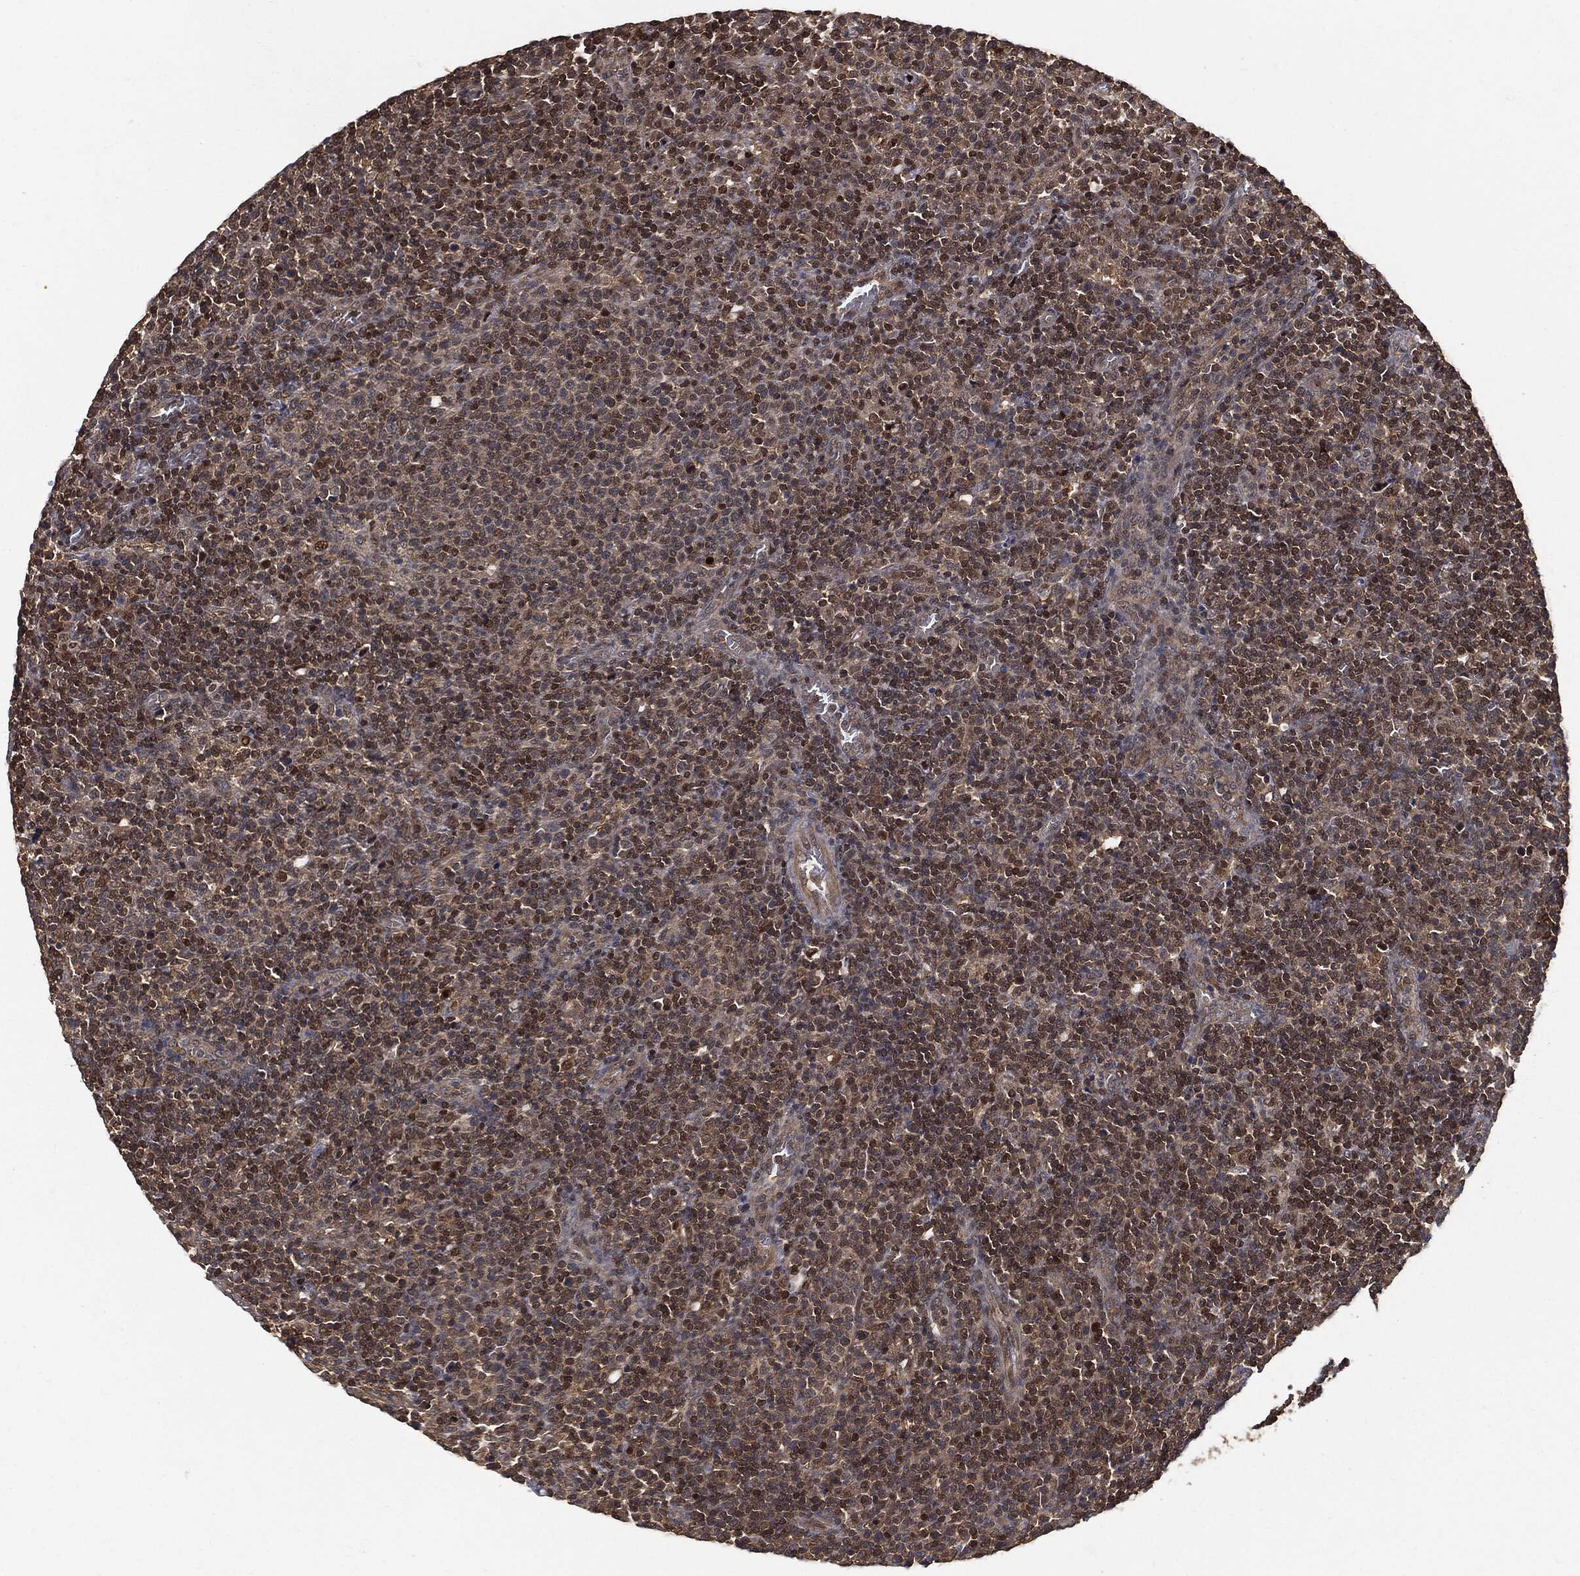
{"staining": {"intensity": "strong", "quantity": "25%-75%", "location": "cytoplasmic/membranous"}, "tissue": "lymphoma", "cell_type": "Tumor cells", "image_type": "cancer", "snomed": [{"axis": "morphology", "description": "Malignant lymphoma, non-Hodgkin's type, High grade"}, {"axis": "topography", "description": "Lymph node"}], "caption": "Immunohistochemical staining of malignant lymphoma, non-Hodgkin's type (high-grade) displays high levels of strong cytoplasmic/membranous protein positivity in approximately 25%-75% of tumor cells.", "gene": "PSMB10", "patient": {"sex": "male", "age": 61}}